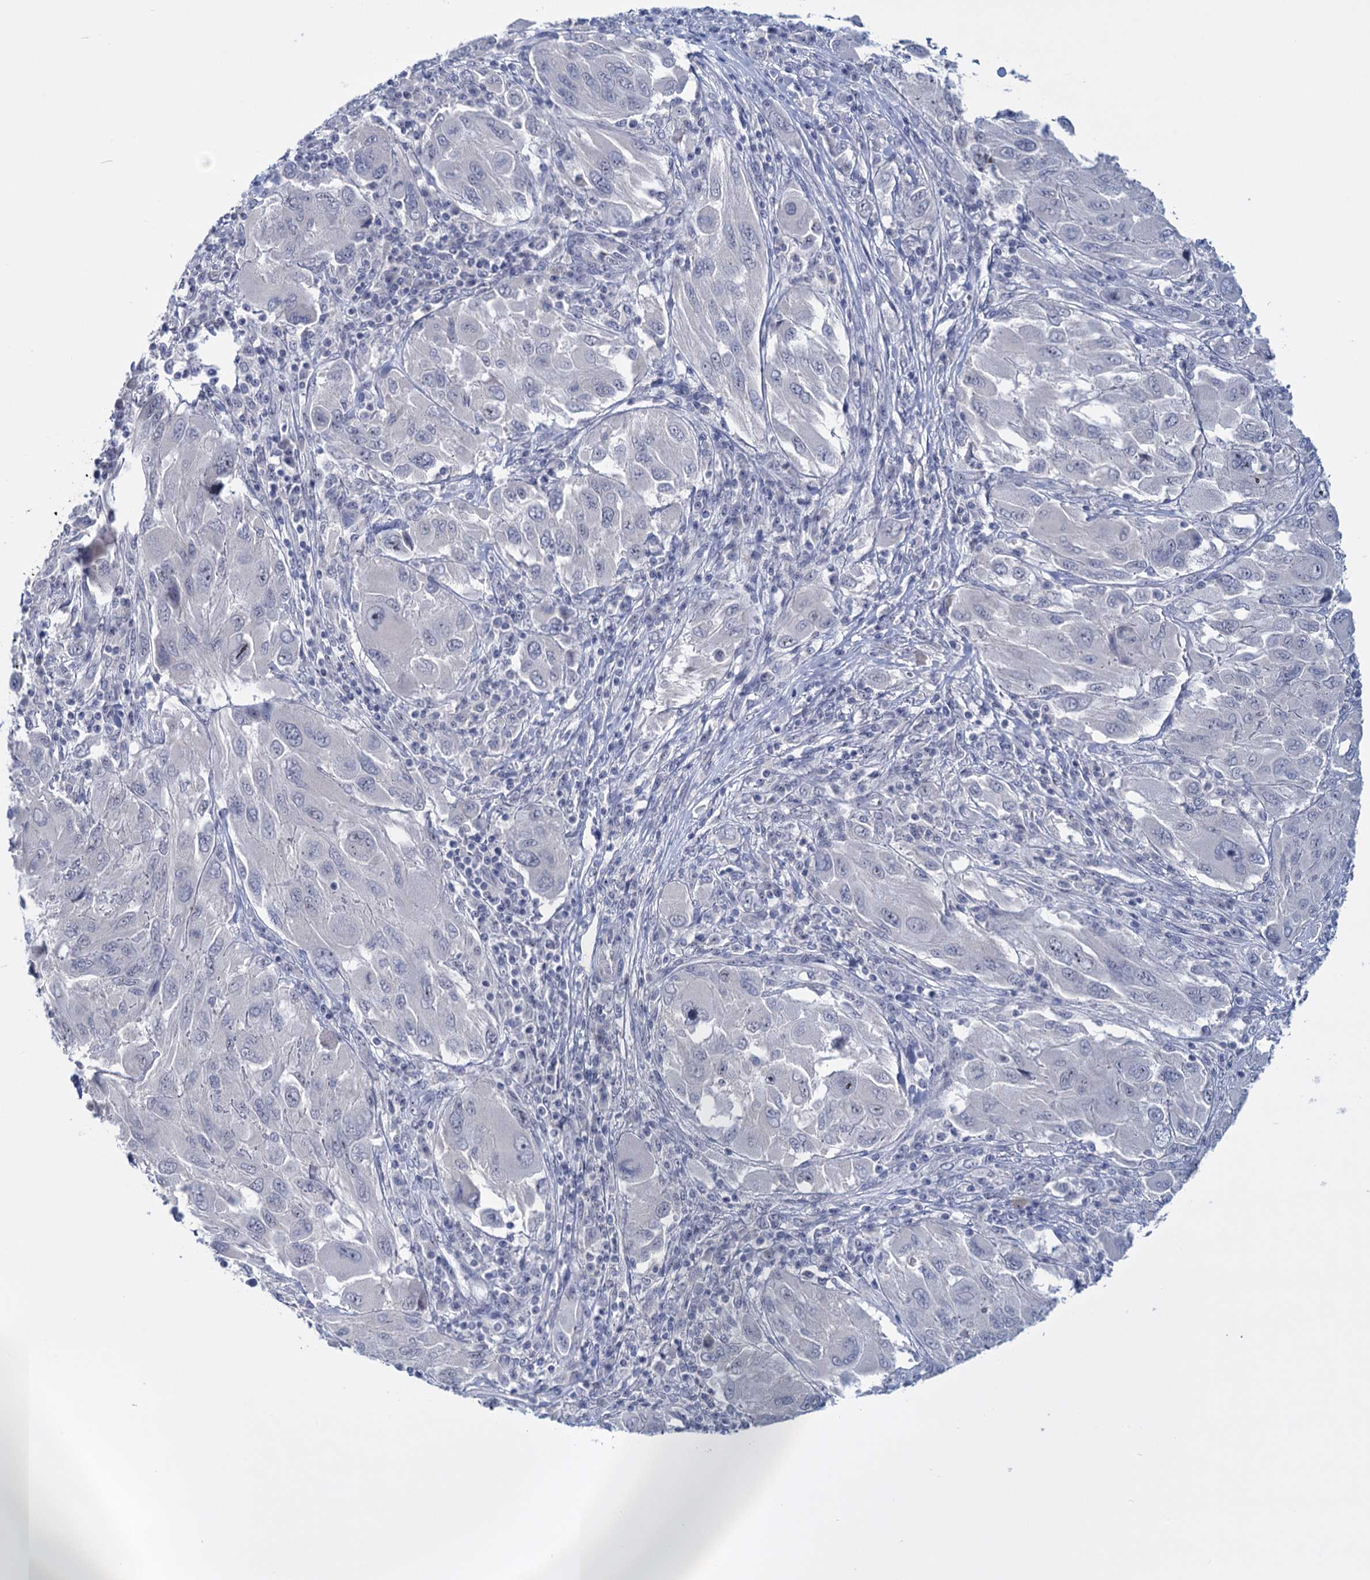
{"staining": {"intensity": "negative", "quantity": "none", "location": "none"}, "tissue": "melanoma", "cell_type": "Tumor cells", "image_type": "cancer", "snomed": [{"axis": "morphology", "description": "Malignant melanoma, NOS"}, {"axis": "topography", "description": "Skin"}], "caption": "This is an immunohistochemistry photomicrograph of melanoma. There is no expression in tumor cells.", "gene": "SFN", "patient": {"sex": "female", "age": 91}}